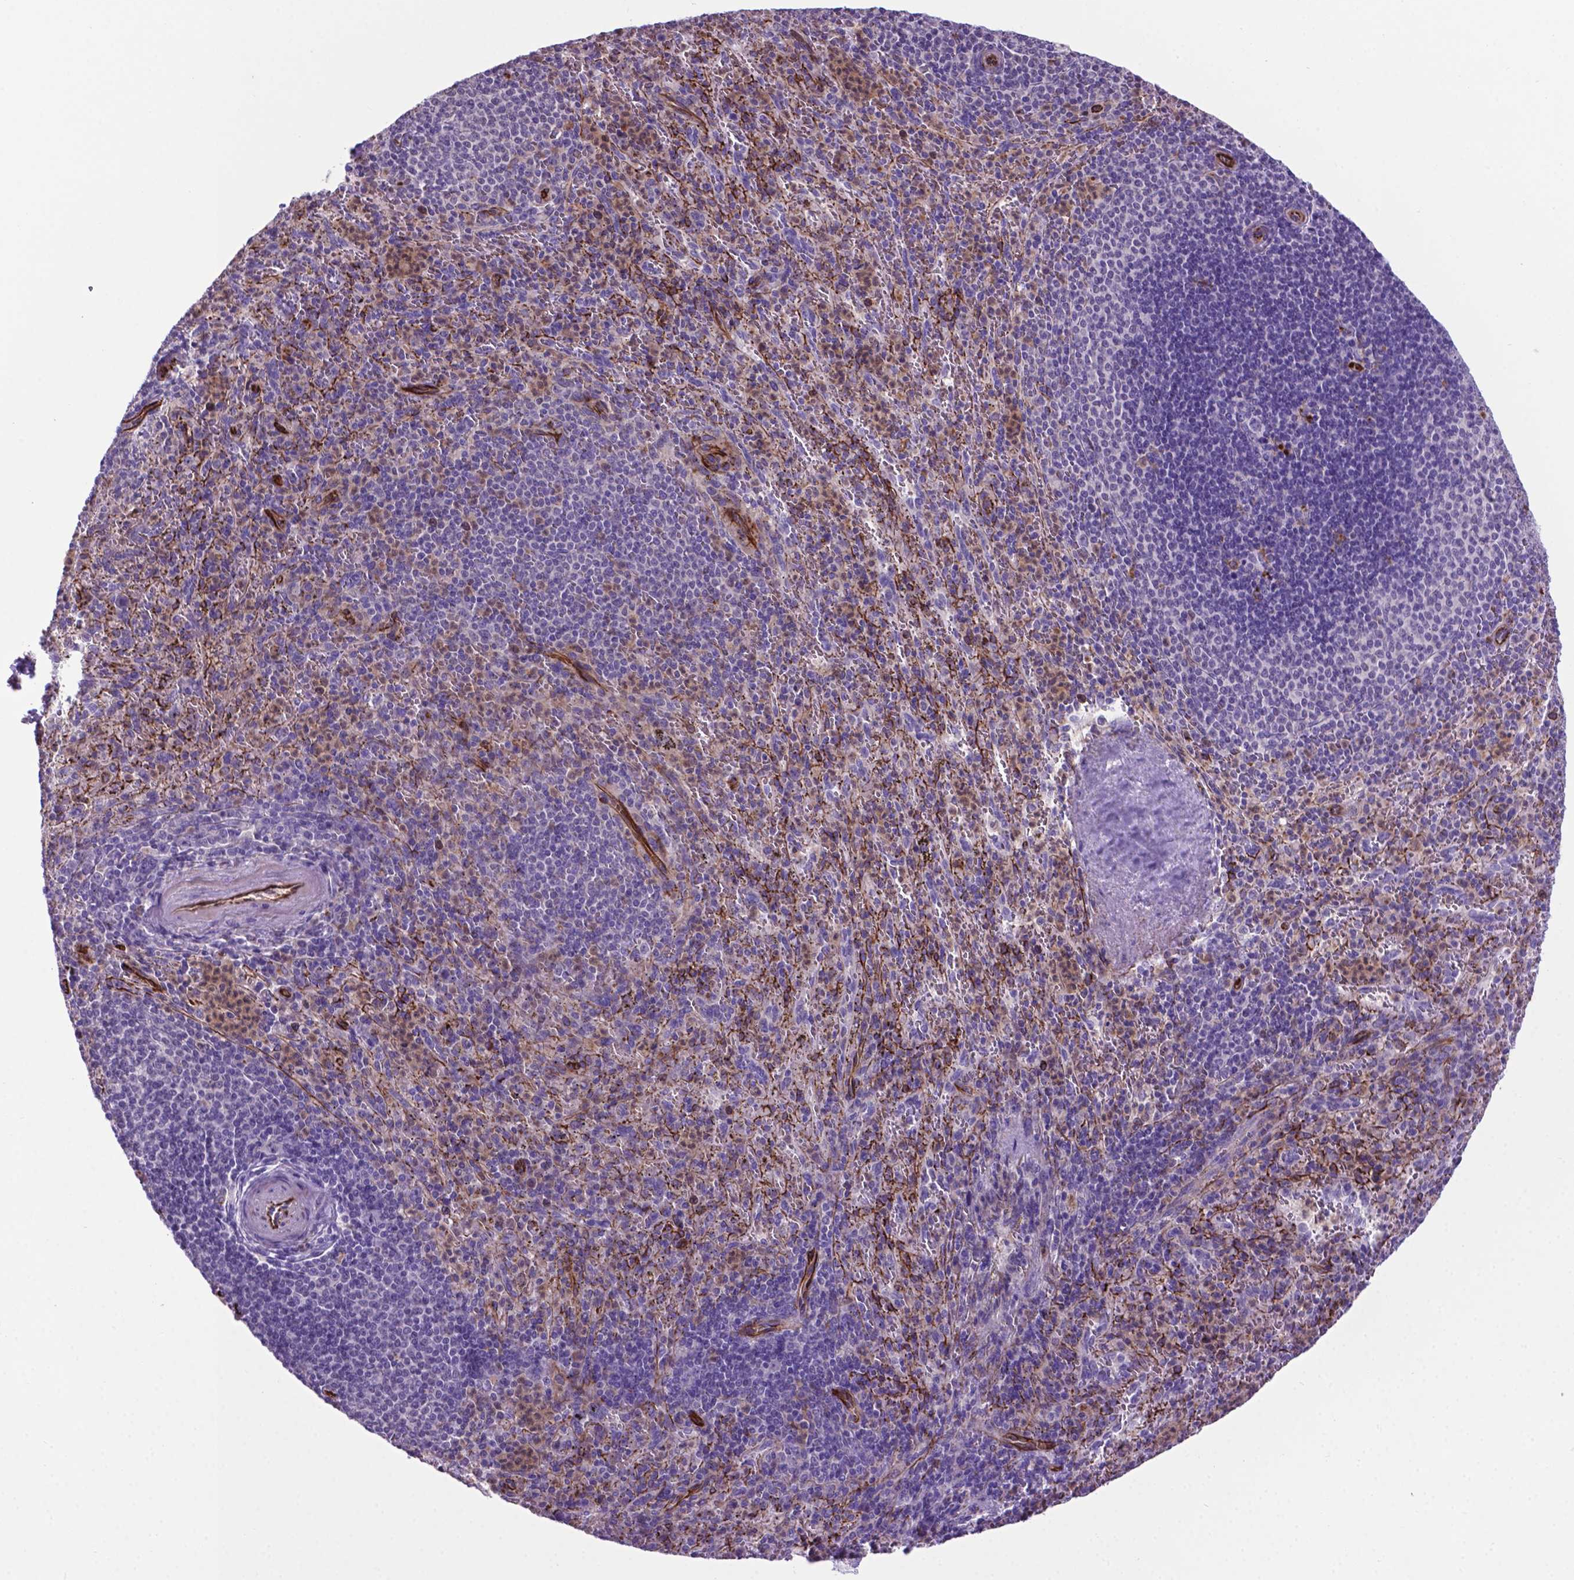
{"staining": {"intensity": "negative", "quantity": "none", "location": "none"}, "tissue": "spleen", "cell_type": "Cells in red pulp", "image_type": "normal", "snomed": [{"axis": "morphology", "description": "Normal tissue, NOS"}, {"axis": "topography", "description": "Spleen"}], "caption": "This is an IHC image of unremarkable spleen. There is no expression in cells in red pulp.", "gene": "LZTR1", "patient": {"sex": "male", "age": 57}}